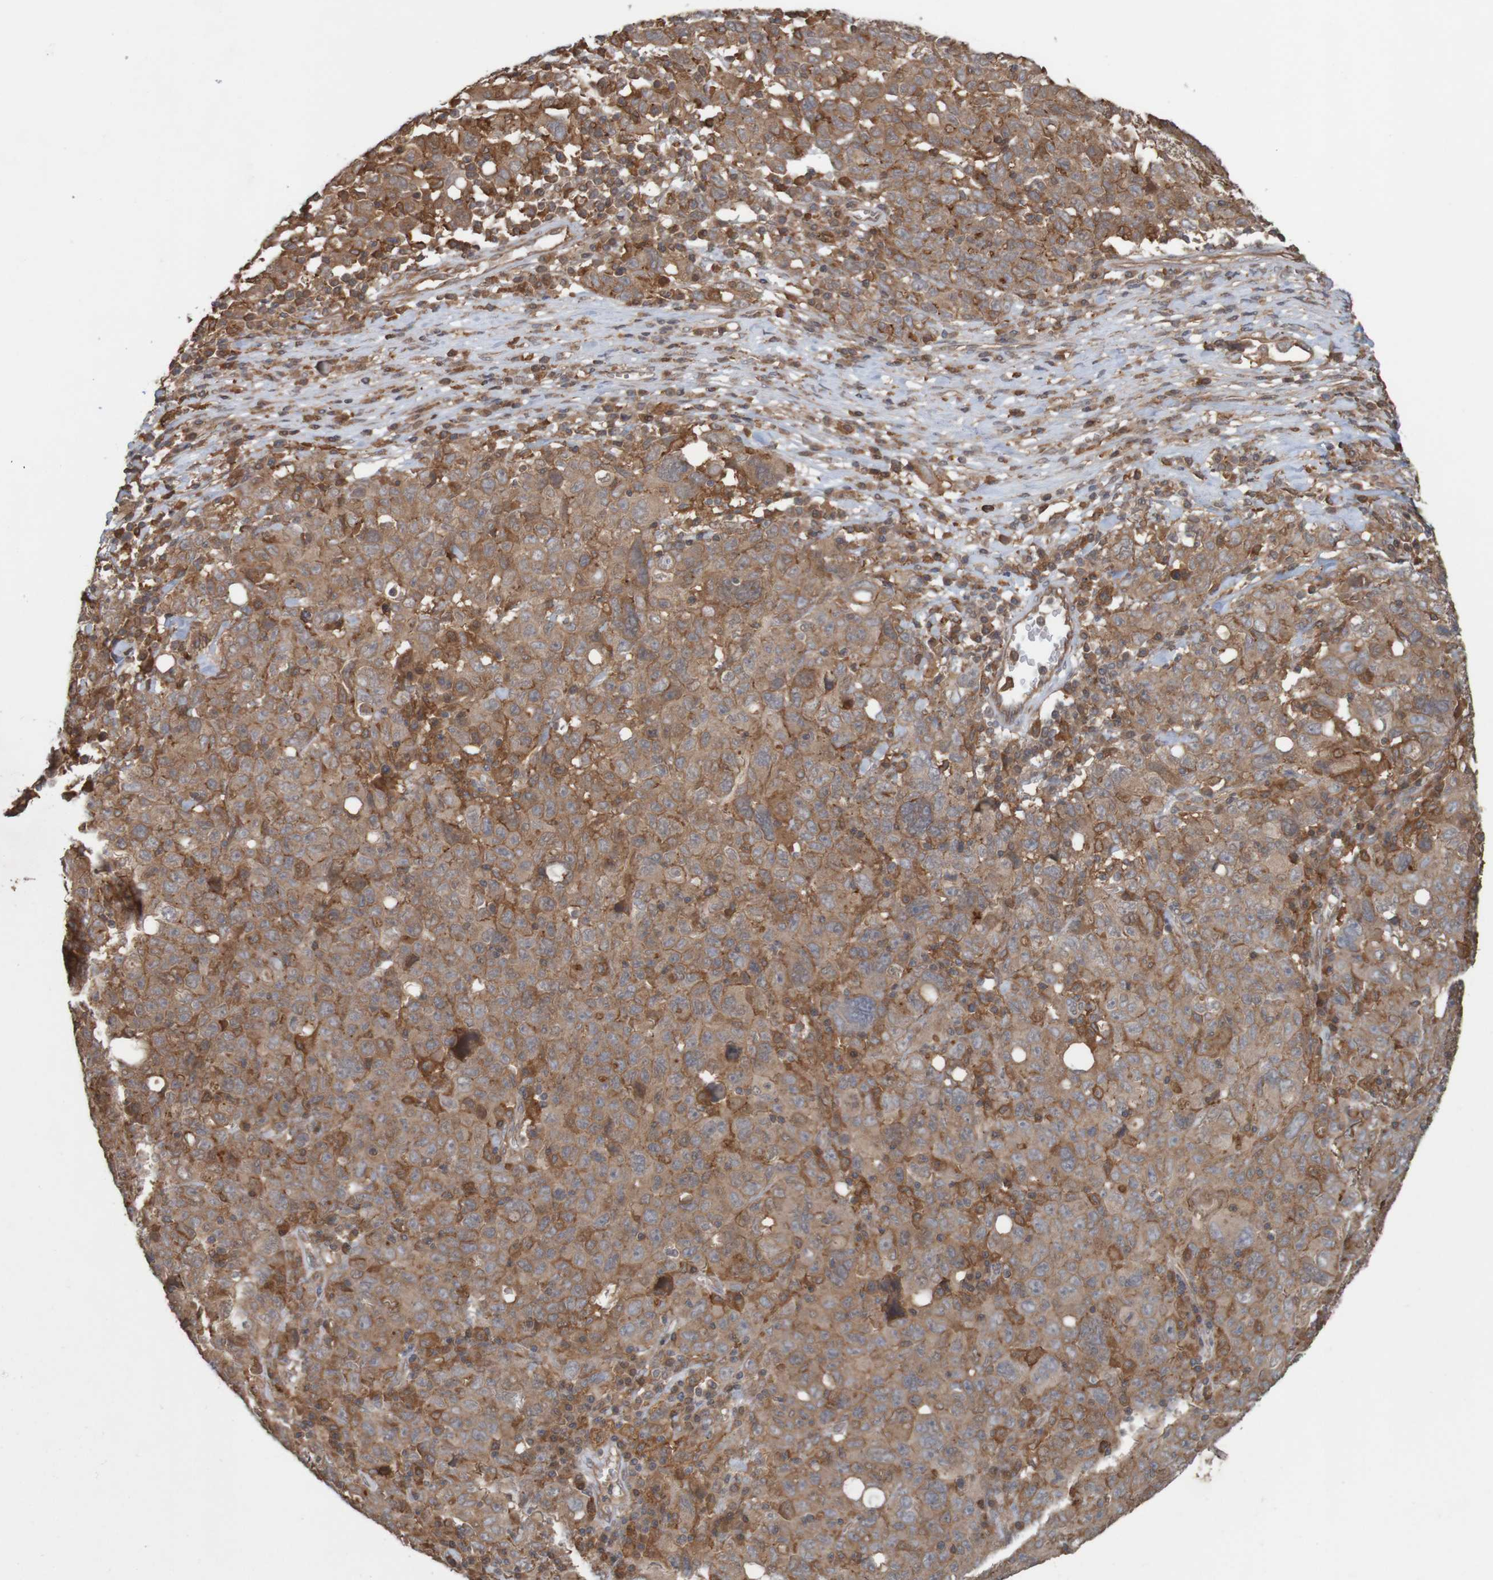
{"staining": {"intensity": "moderate", "quantity": ">75%", "location": "cytoplasmic/membranous"}, "tissue": "ovarian cancer", "cell_type": "Tumor cells", "image_type": "cancer", "snomed": [{"axis": "morphology", "description": "Carcinoma, endometroid"}, {"axis": "topography", "description": "Ovary"}], "caption": "Moderate cytoplasmic/membranous staining is seen in about >75% of tumor cells in ovarian cancer (endometroid carcinoma).", "gene": "ARHGEF11", "patient": {"sex": "female", "age": 62}}